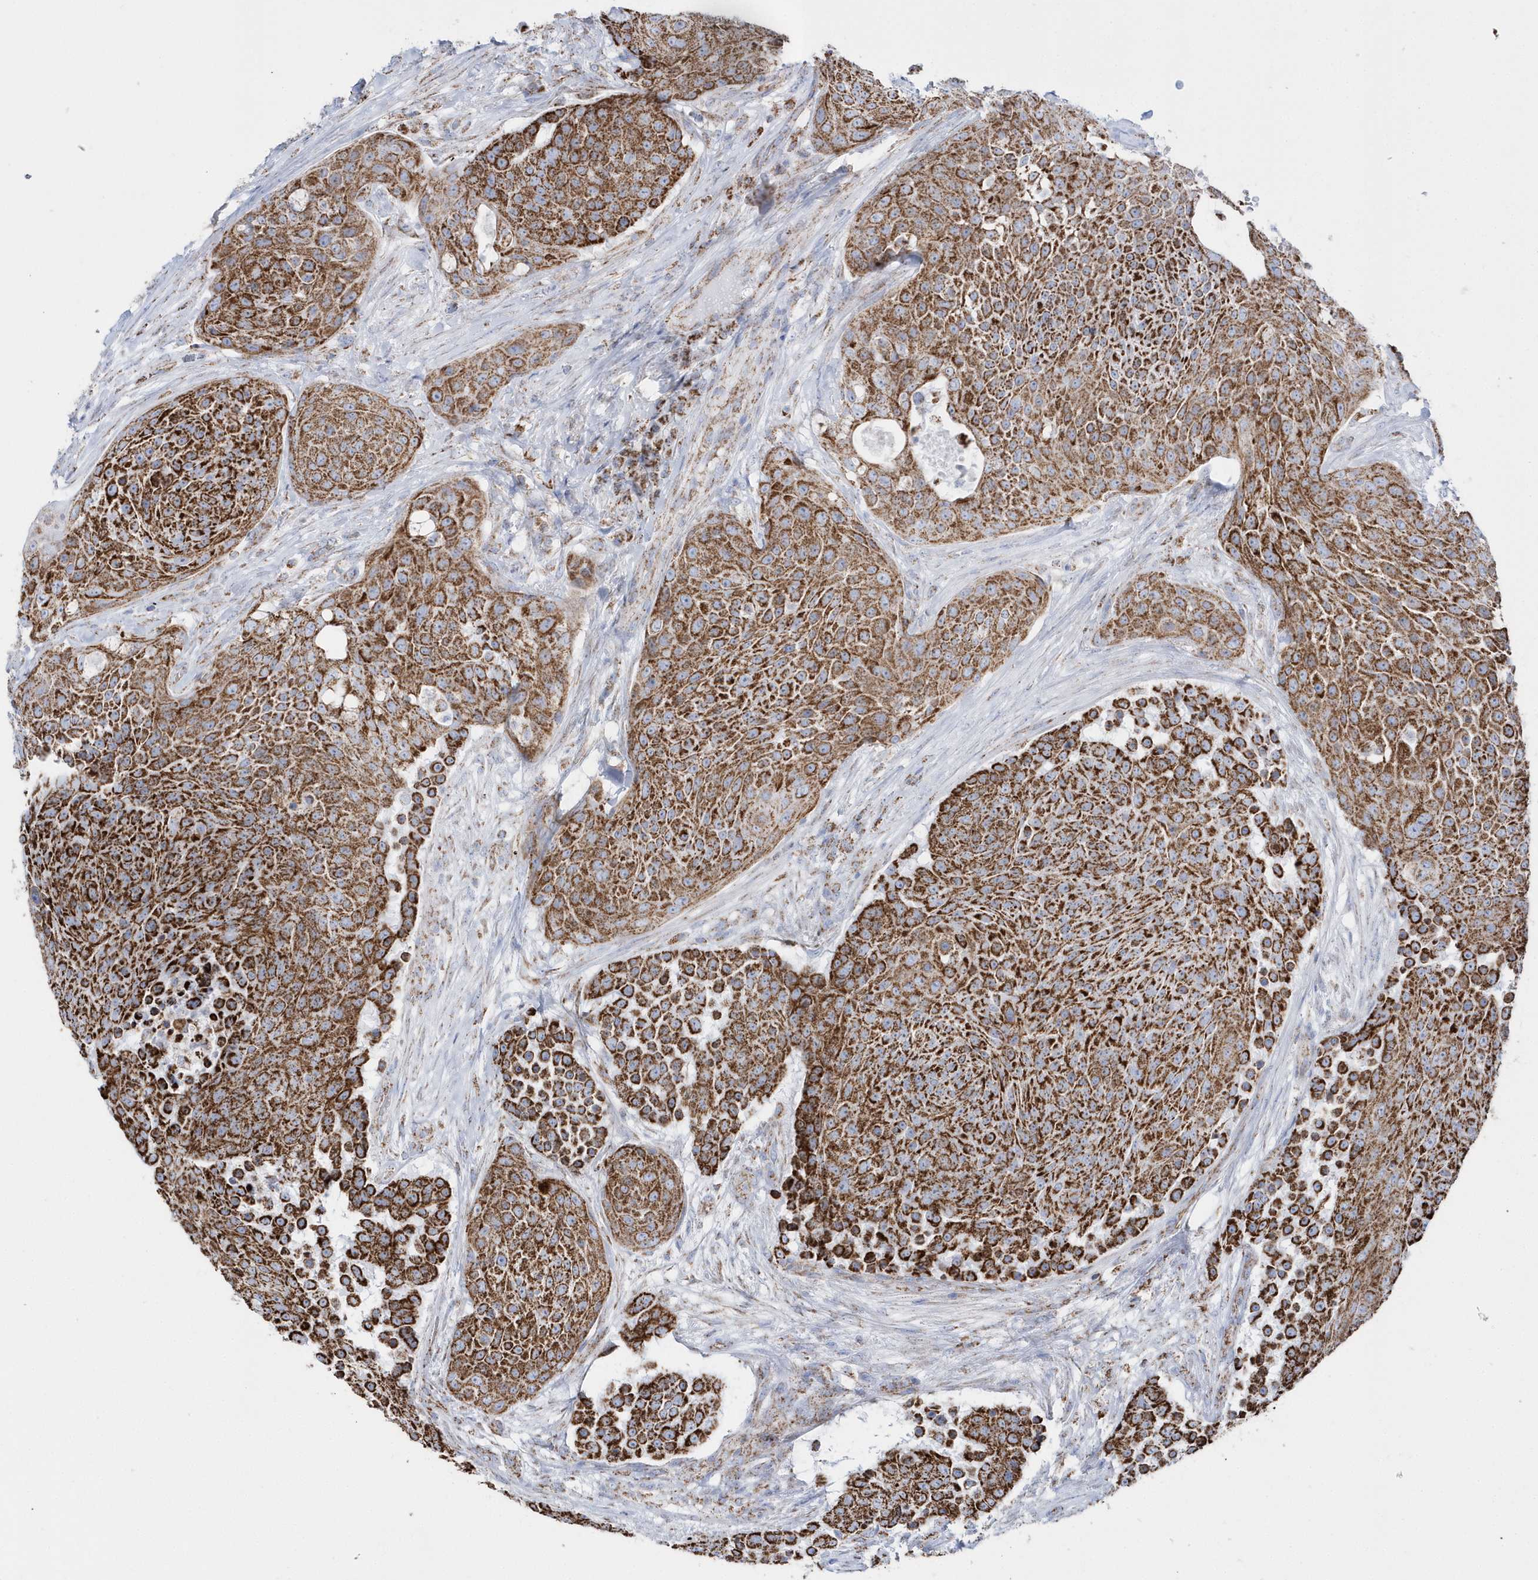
{"staining": {"intensity": "strong", "quantity": ">75%", "location": "cytoplasmic/membranous"}, "tissue": "urothelial cancer", "cell_type": "Tumor cells", "image_type": "cancer", "snomed": [{"axis": "morphology", "description": "Urothelial carcinoma, High grade"}, {"axis": "topography", "description": "Urinary bladder"}], "caption": "Immunohistochemical staining of human high-grade urothelial carcinoma shows strong cytoplasmic/membranous protein expression in approximately >75% of tumor cells. Nuclei are stained in blue.", "gene": "TMCO6", "patient": {"sex": "female", "age": 63}}